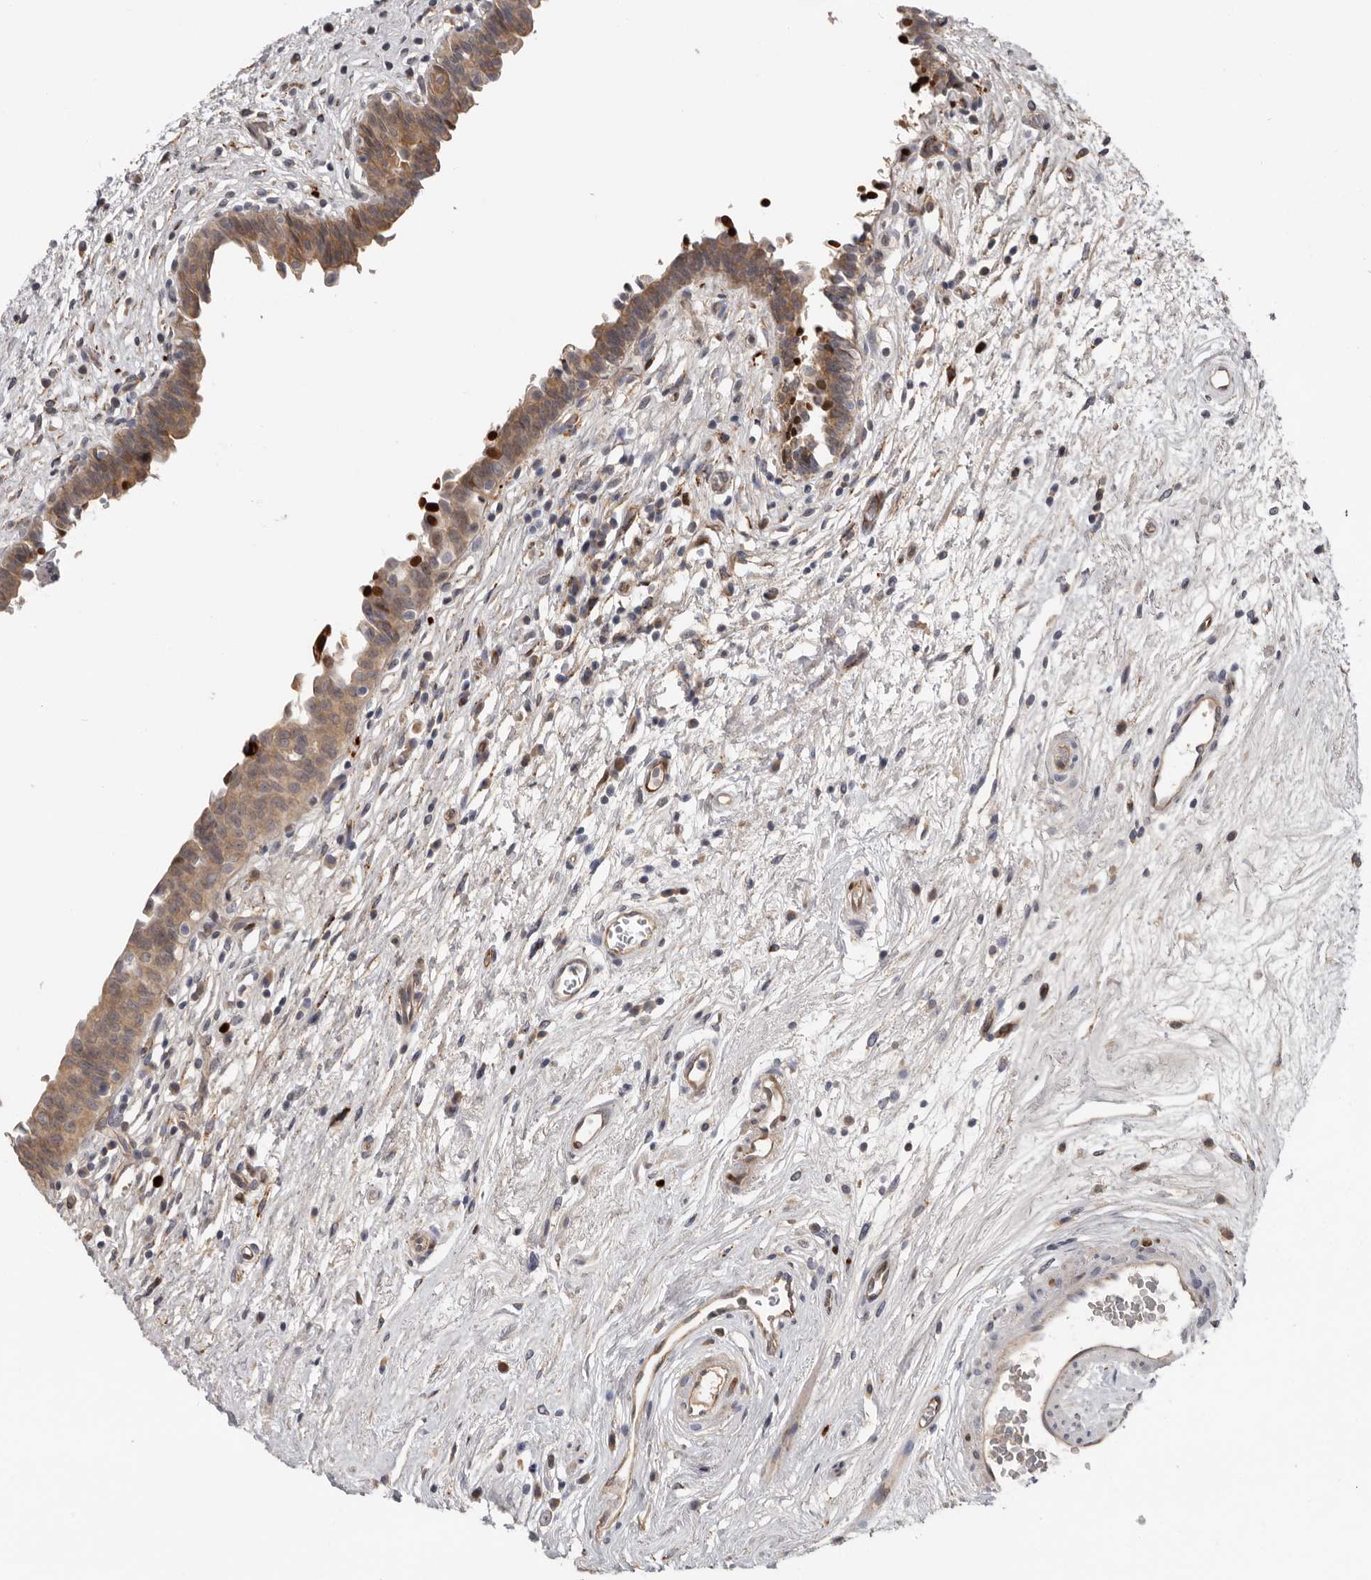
{"staining": {"intensity": "moderate", "quantity": ">75%", "location": "cytoplasmic/membranous,nuclear"}, "tissue": "urinary bladder", "cell_type": "Urothelial cells", "image_type": "normal", "snomed": [{"axis": "morphology", "description": "Normal tissue, NOS"}, {"axis": "topography", "description": "Urinary bladder"}], "caption": "A micrograph showing moderate cytoplasmic/membranous,nuclear staining in approximately >75% of urothelial cells in benign urinary bladder, as visualized by brown immunohistochemical staining.", "gene": "MTF1", "patient": {"sex": "male", "age": 83}}